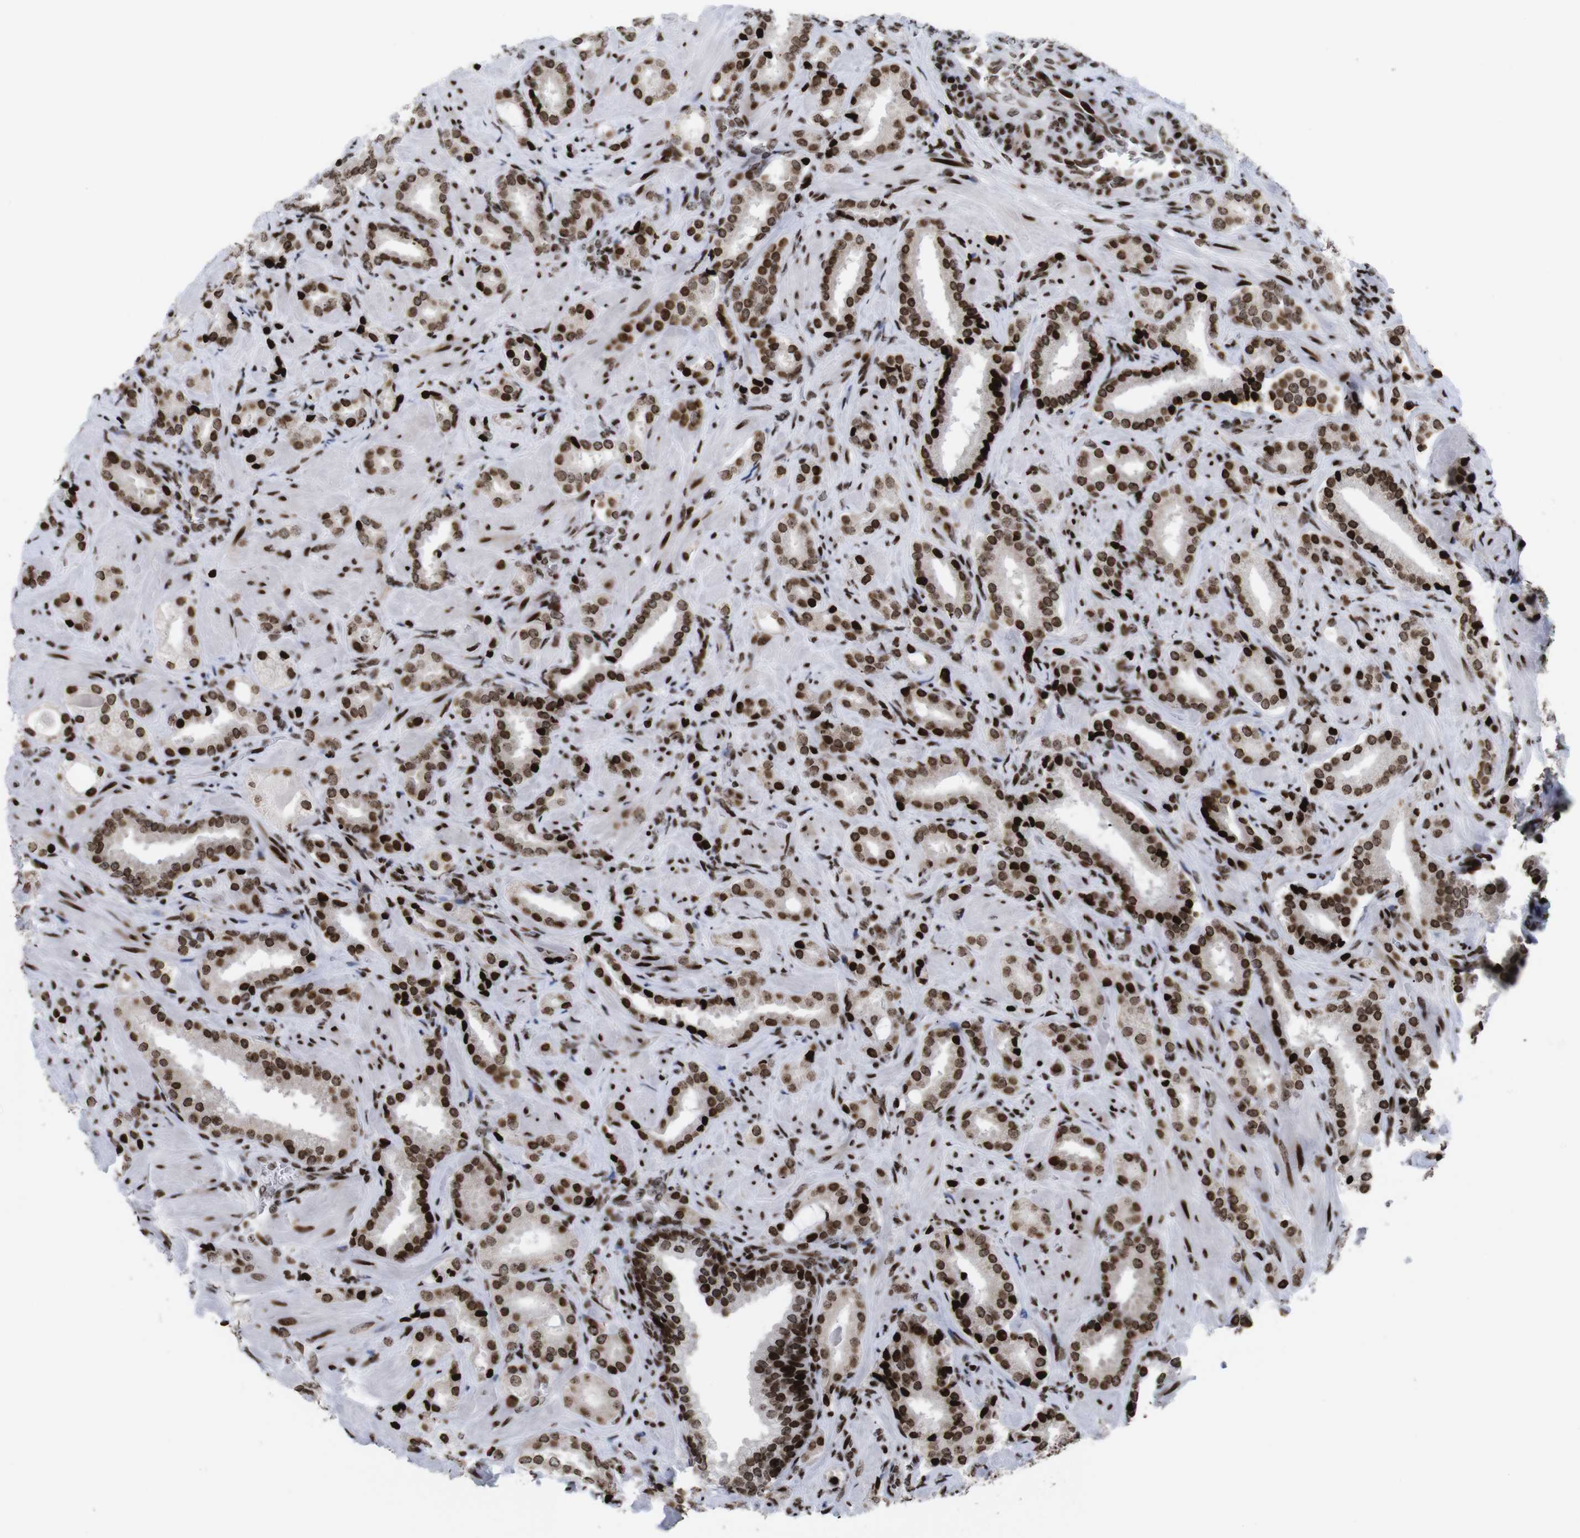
{"staining": {"intensity": "strong", "quantity": ">75%", "location": "nuclear"}, "tissue": "prostate cancer", "cell_type": "Tumor cells", "image_type": "cancer", "snomed": [{"axis": "morphology", "description": "Adenocarcinoma, High grade"}, {"axis": "topography", "description": "Prostate"}], "caption": "Strong nuclear positivity for a protein is appreciated in about >75% of tumor cells of prostate cancer (adenocarcinoma (high-grade)) using IHC.", "gene": "H1-4", "patient": {"sex": "male", "age": 64}}